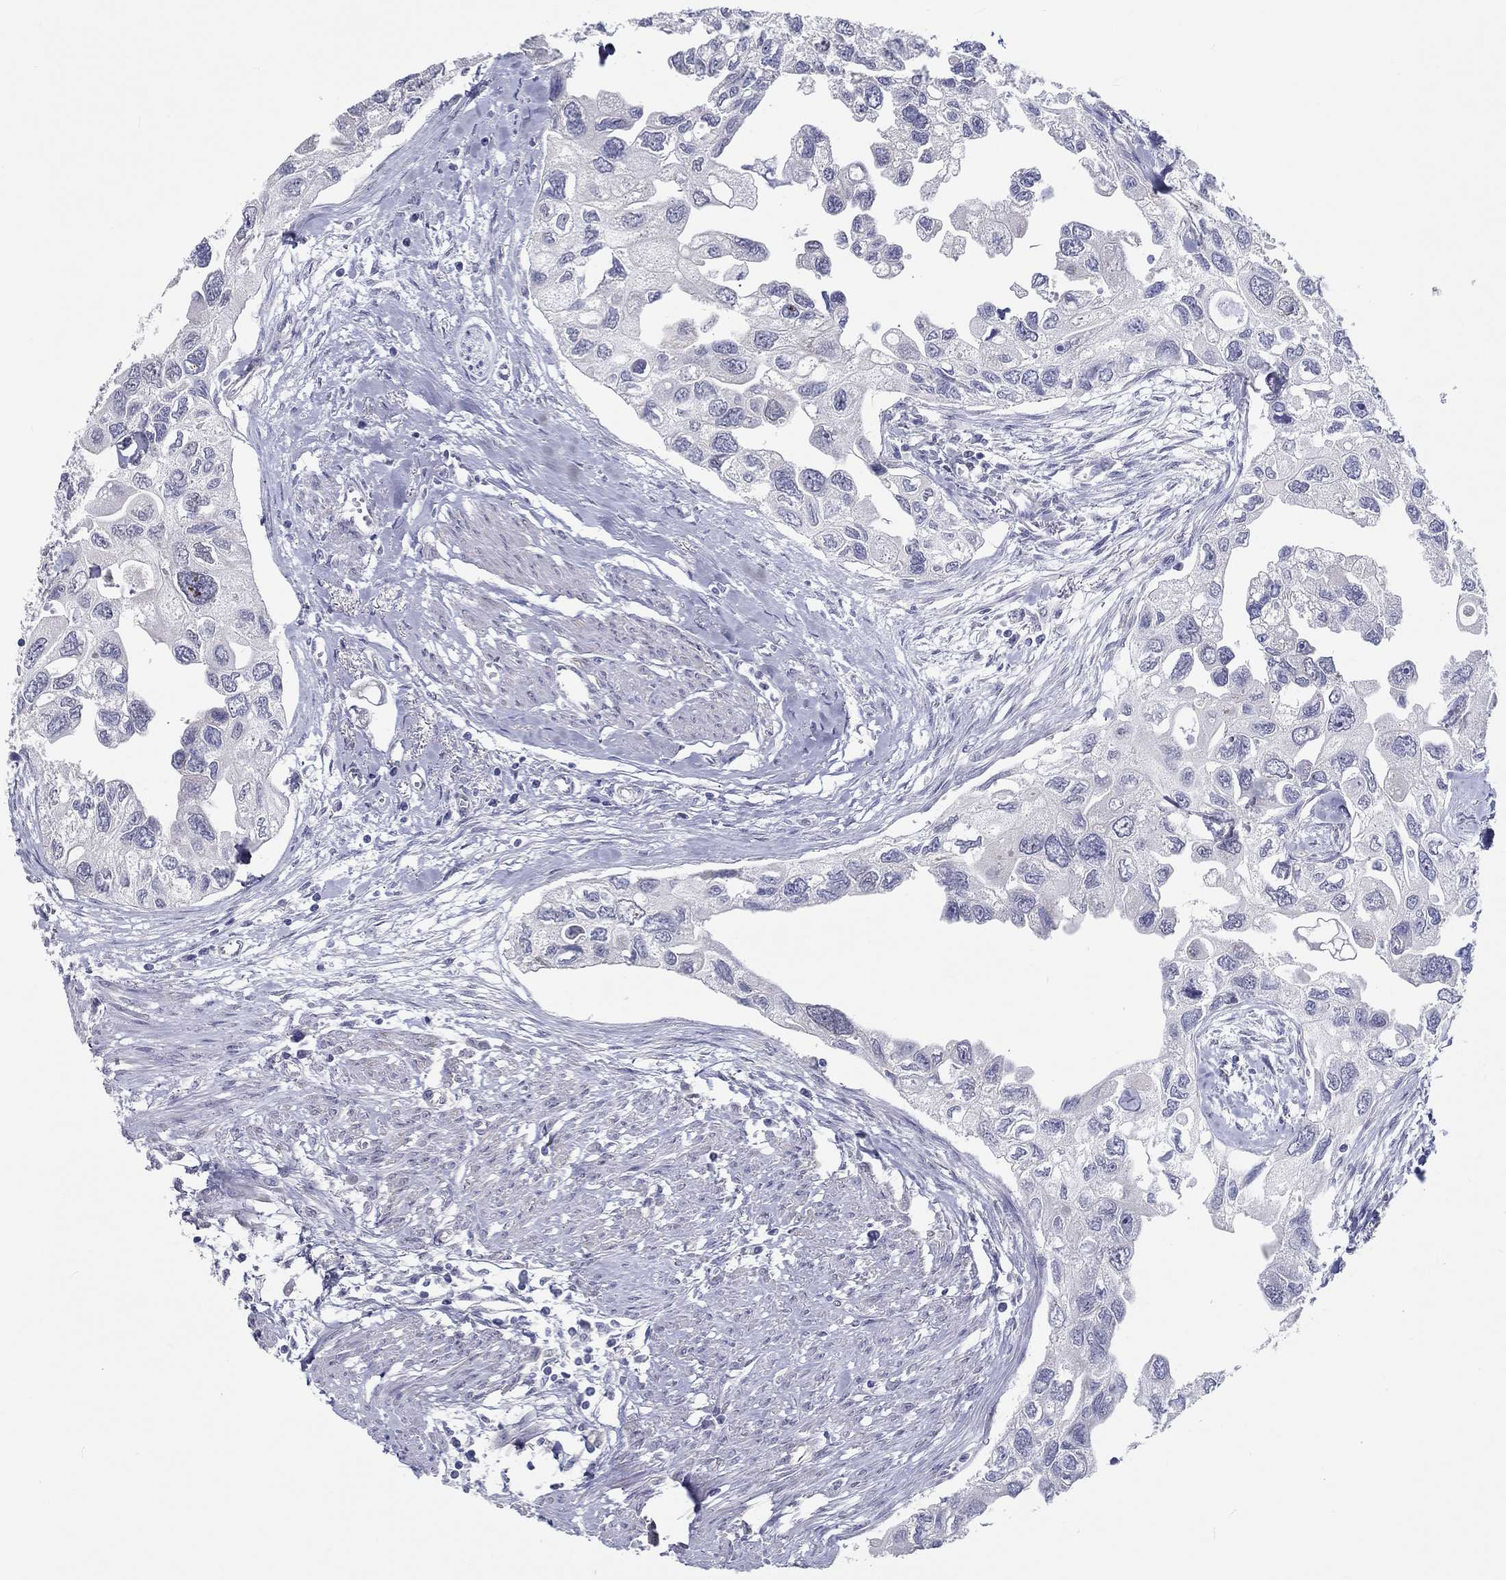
{"staining": {"intensity": "negative", "quantity": "none", "location": "none"}, "tissue": "urothelial cancer", "cell_type": "Tumor cells", "image_type": "cancer", "snomed": [{"axis": "morphology", "description": "Urothelial carcinoma, High grade"}, {"axis": "topography", "description": "Urinary bladder"}], "caption": "IHC of human urothelial cancer reveals no positivity in tumor cells.", "gene": "CRYGD", "patient": {"sex": "male", "age": 59}}